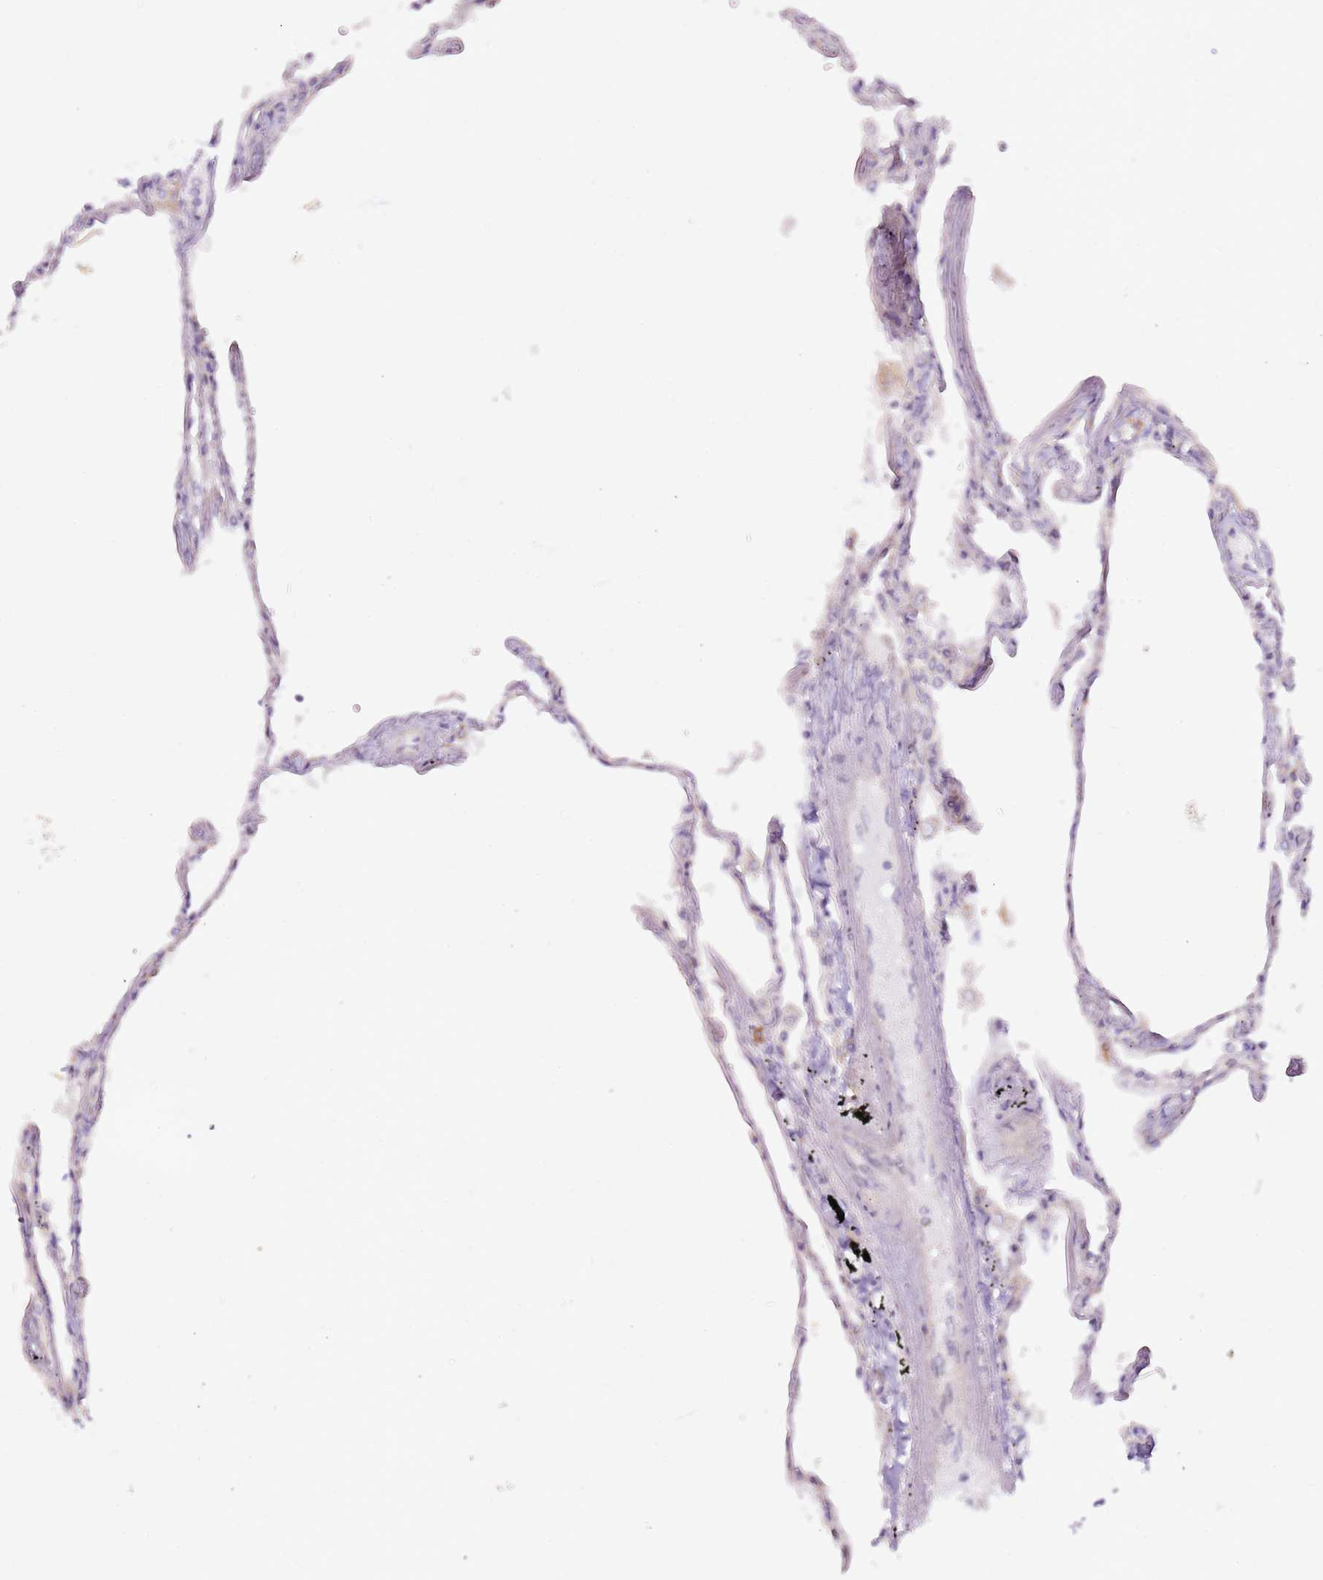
{"staining": {"intensity": "negative", "quantity": "none", "location": "none"}, "tissue": "lung", "cell_type": "Alveolar cells", "image_type": "normal", "snomed": [{"axis": "morphology", "description": "Normal tissue, NOS"}, {"axis": "topography", "description": "Lung"}], "caption": "DAB immunohistochemical staining of unremarkable lung reveals no significant staining in alveolar cells.", "gene": "GRAP", "patient": {"sex": "female", "age": 67}}